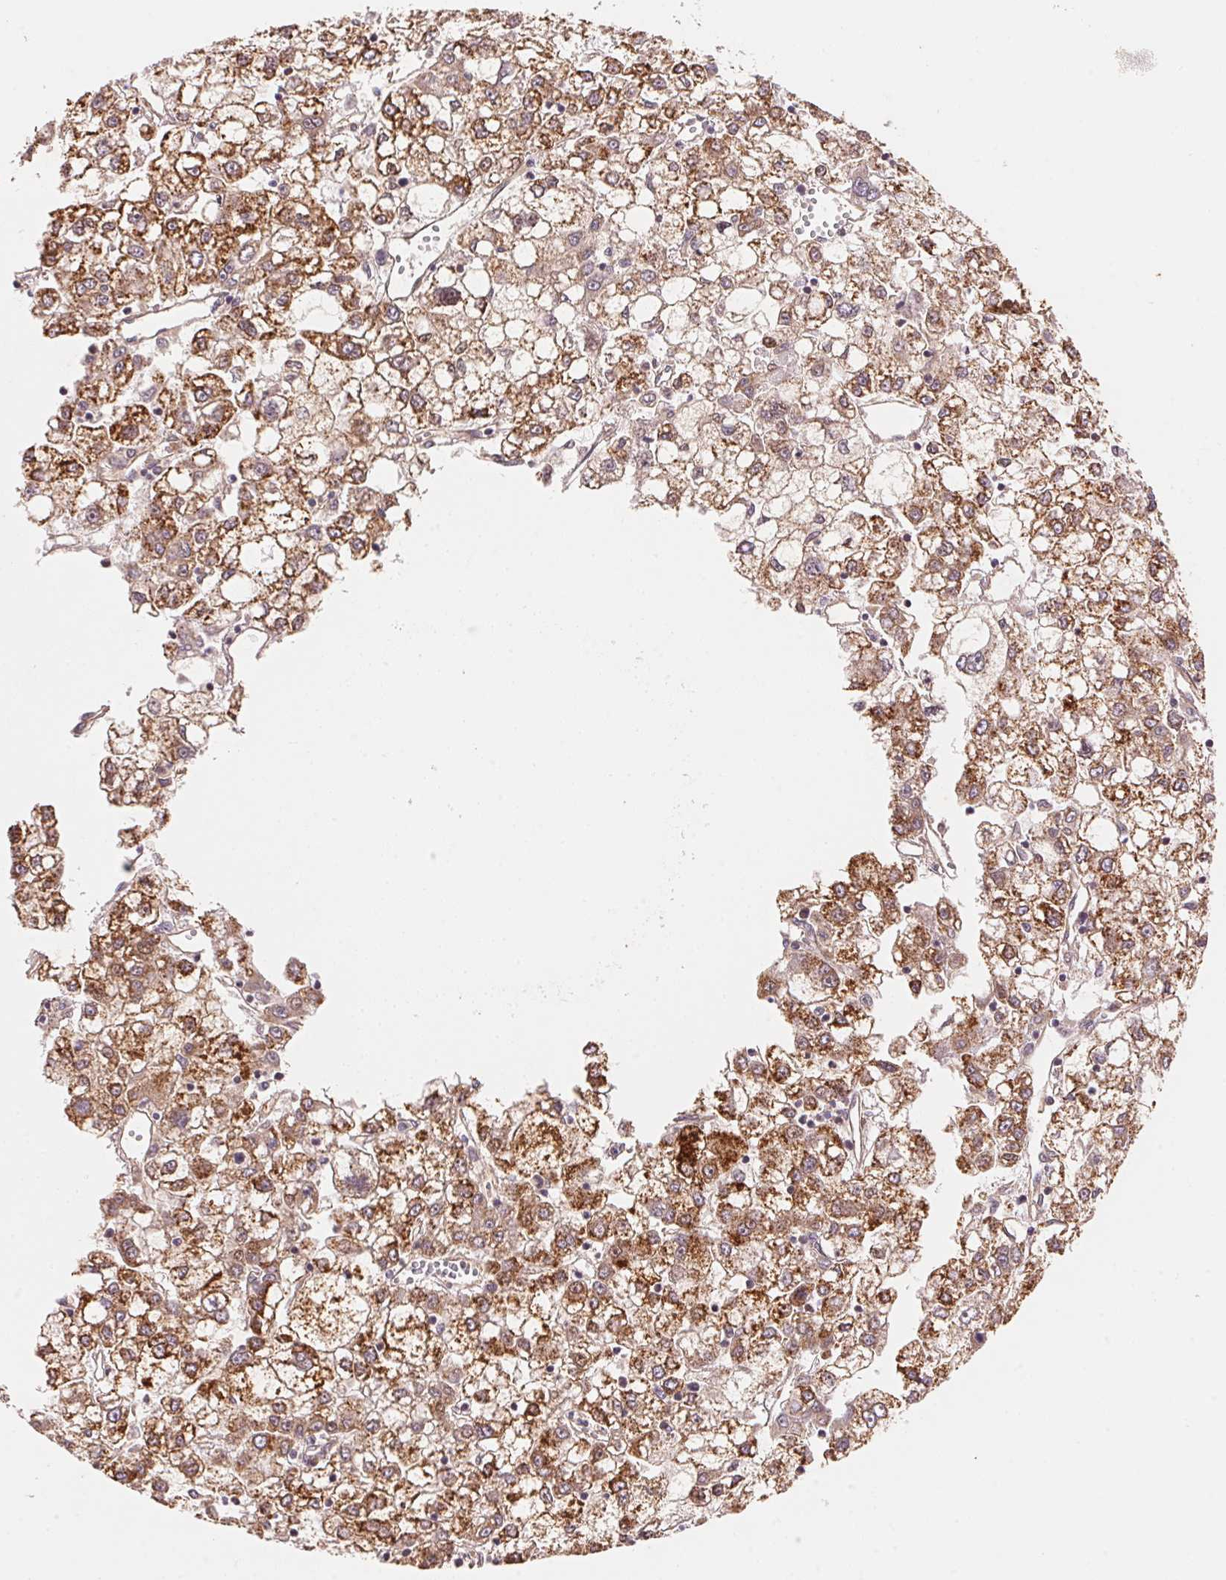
{"staining": {"intensity": "moderate", "quantity": ">75%", "location": "cytoplasmic/membranous"}, "tissue": "liver cancer", "cell_type": "Tumor cells", "image_type": "cancer", "snomed": [{"axis": "morphology", "description": "Carcinoma, Hepatocellular, NOS"}, {"axis": "topography", "description": "Liver"}], "caption": "Approximately >75% of tumor cells in liver hepatocellular carcinoma exhibit moderate cytoplasmic/membranous protein positivity as visualized by brown immunohistochemical staining.", "gene": "TNIP2", "patient": {"sex": "male", "age": 40}}